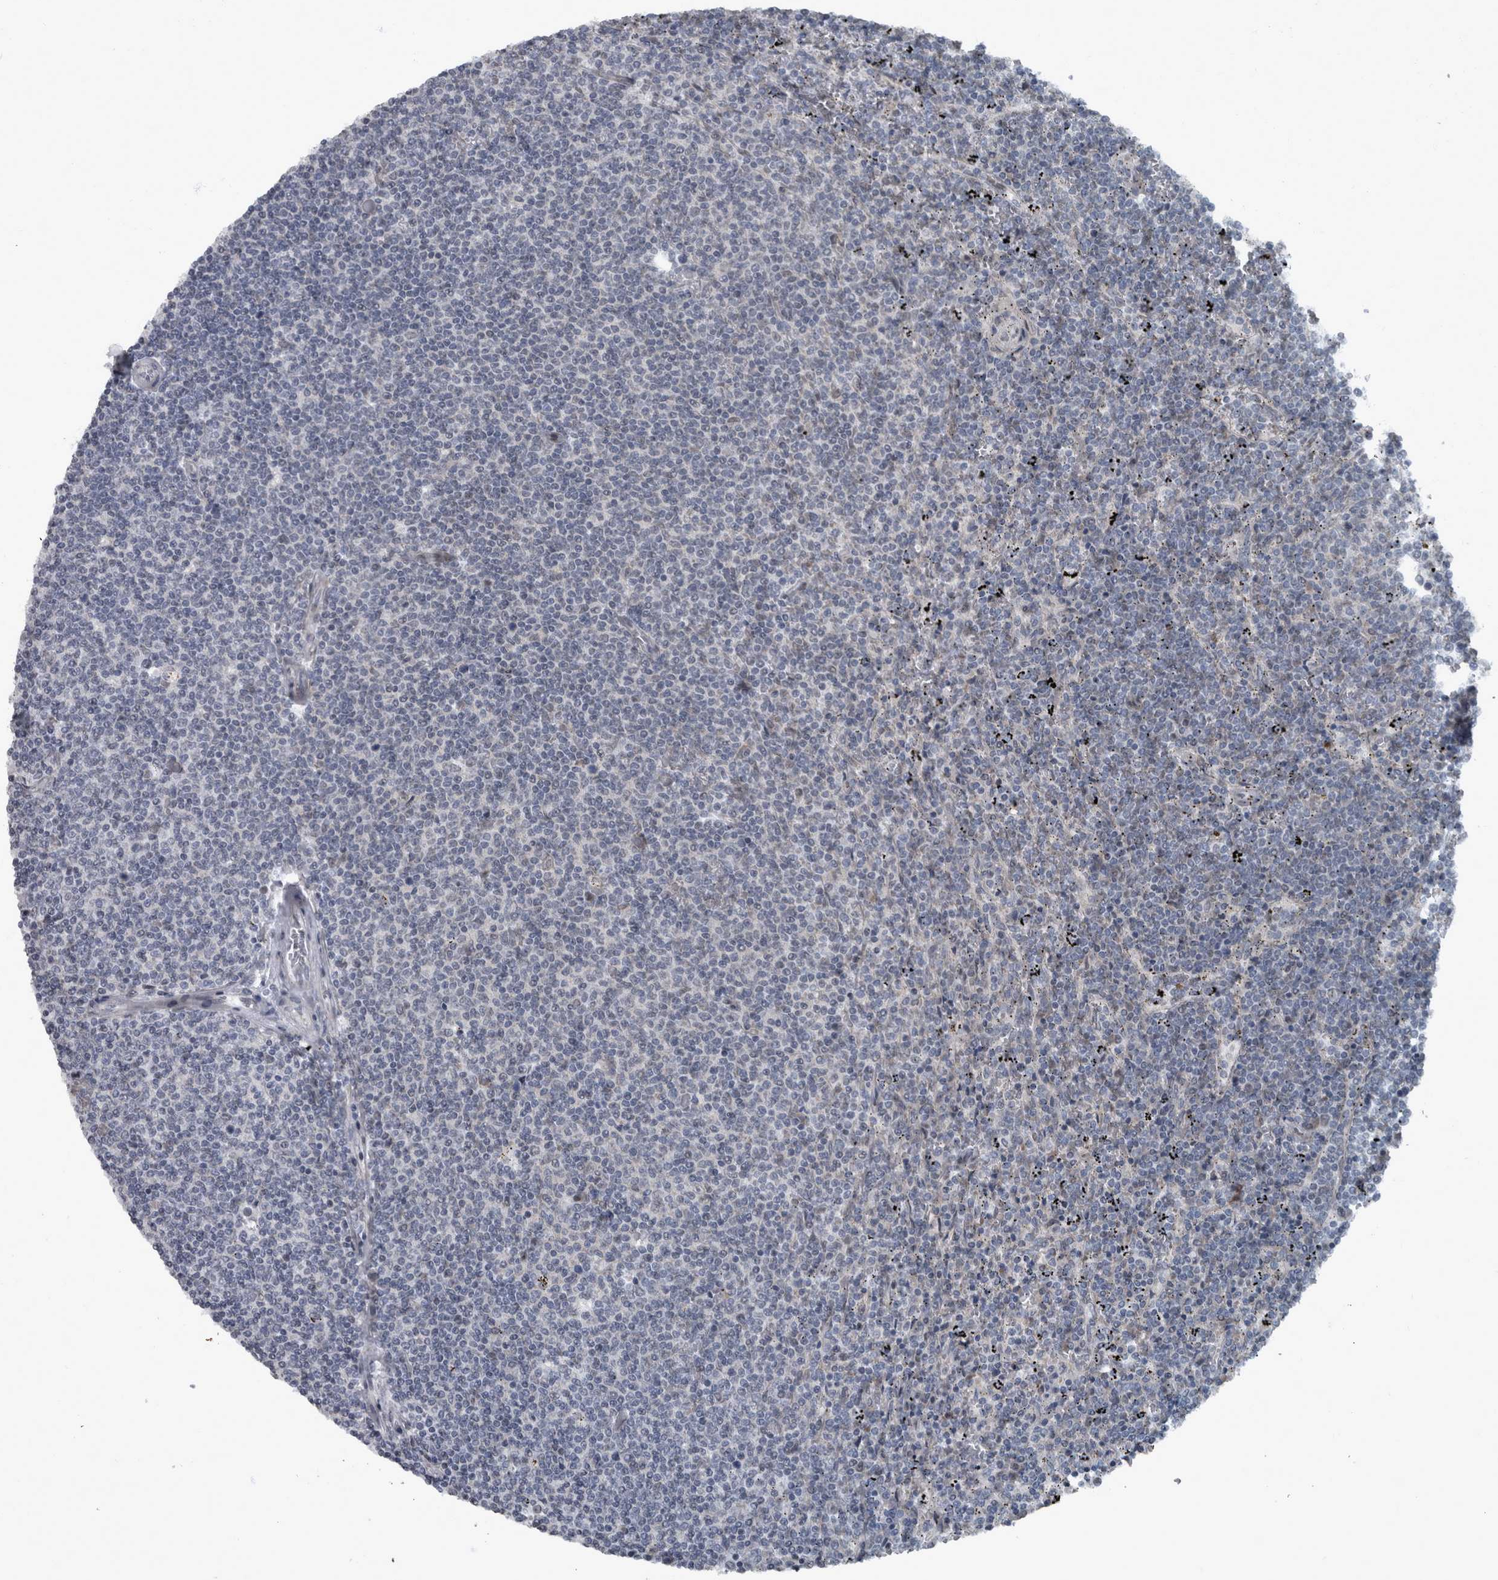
{"staining": {"intensity": "weak", "quantity": "25%-75%", "location": "nuclear"}, "tissue": "lymphoma", "cell_type": "Tumor cells", "image_type": "cancer", "snomed": [{"axis": "morphology", "description": "Malignant lymphoma, non-Hodgkin's type, Low grade"}, {"axis": "topography", "description": "Spleen"}], "caption": "Low-grade malignant lymphoma, non-Hodgkin's type was stained to show a protein in brown. There is low levels of weak nuclear expression in about 25%-75% of tumor cells.", "gene": "WDR33", "patient": {"sex": "female", "age": 50}}